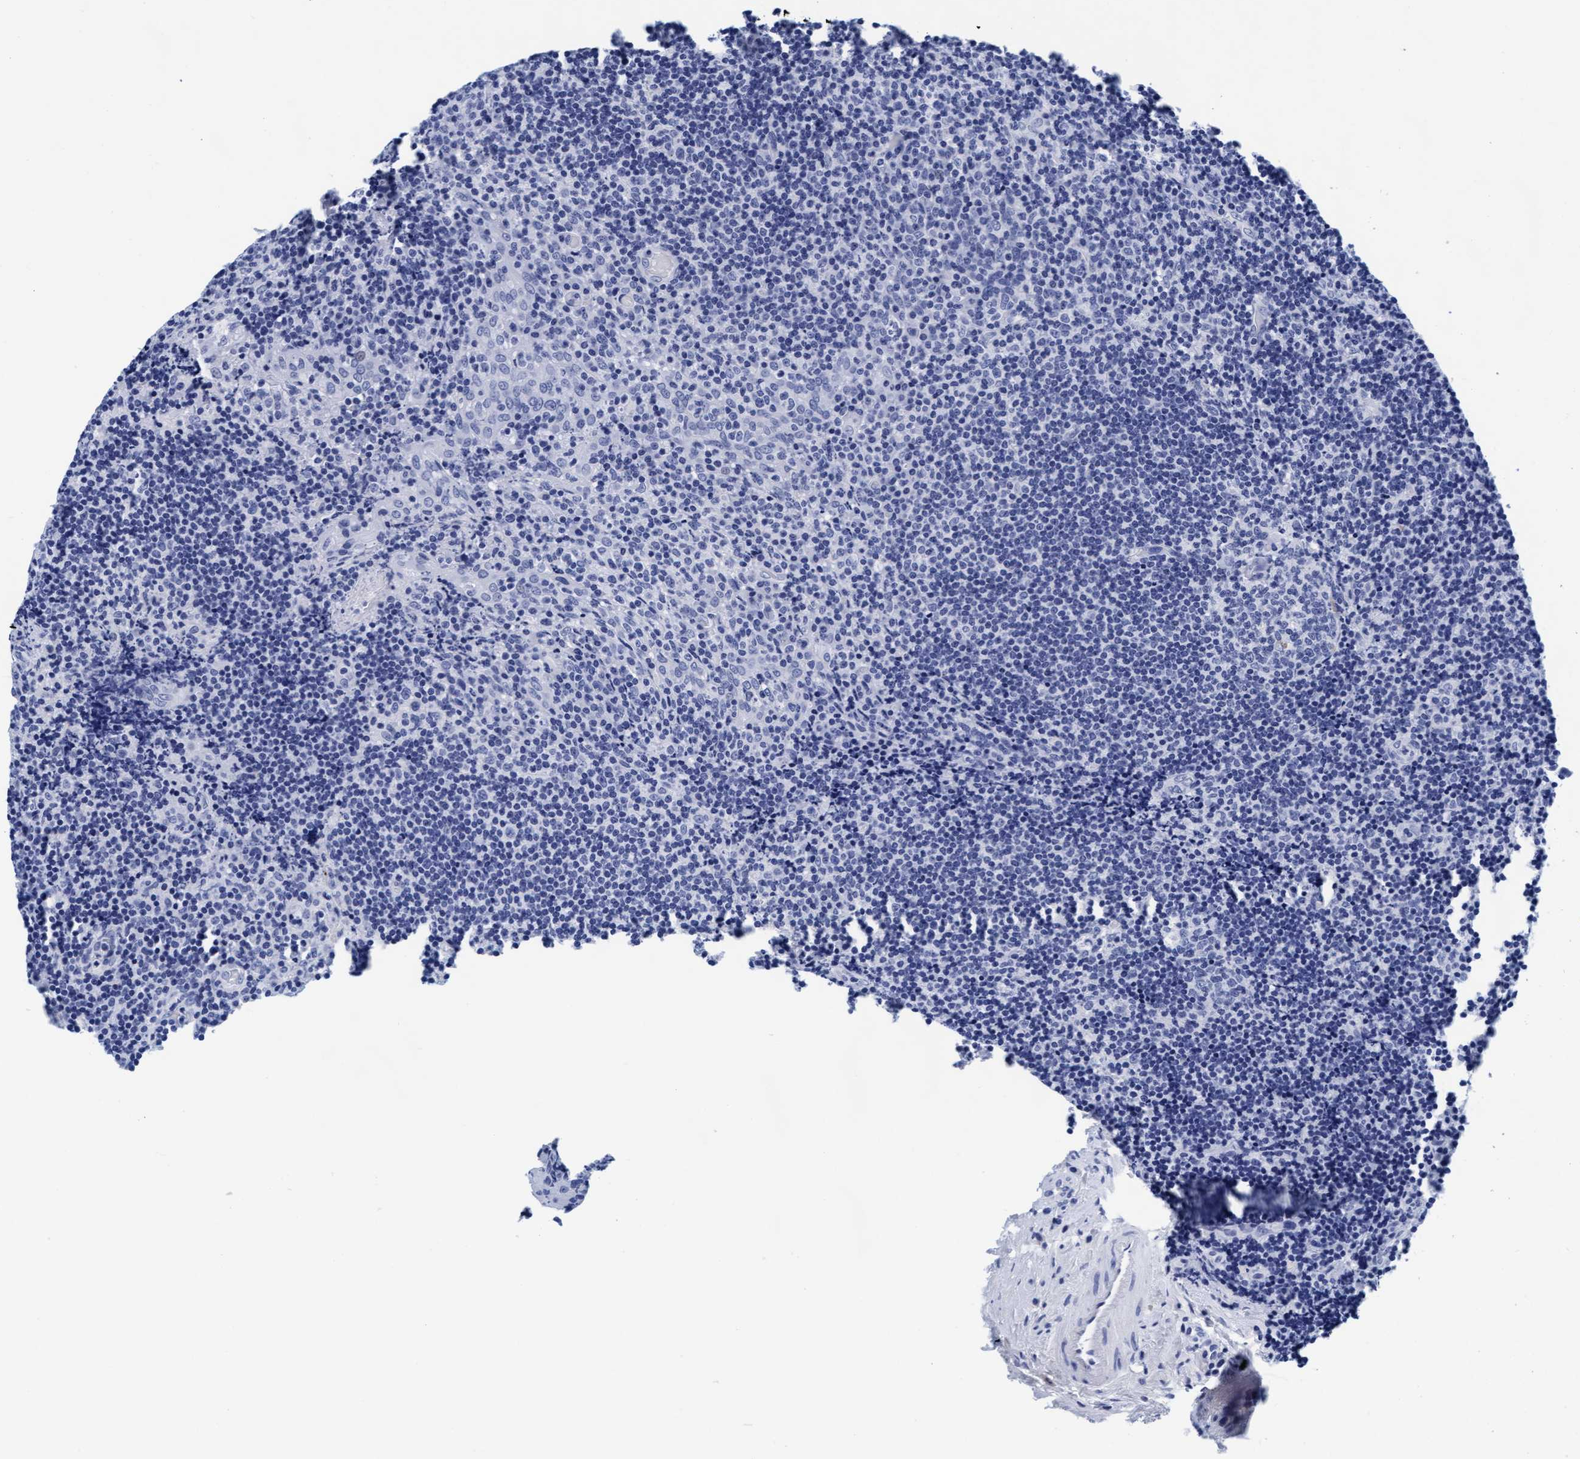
{"staining": {"intensity": "negative", "quantity": "none", "location": "none"}, "tissue": "lymphoma", "cell_type": "Tumor cells", "image_type": "cancer", "snomed": [{"axis": "morphology", "description": "Malignant lymphoma, non-Hodgkin's type, High grade"}, {"axis": "topography", "description": "Tonsil"}], "caption": "Malignant lymphoma, non-Hodgkin's type (high-grade) stained for a protein using immunohistochemistry reveals no positivity tumor cells.", "gene": "ARSG", "patient": {"sex": "female", "age": 36}}